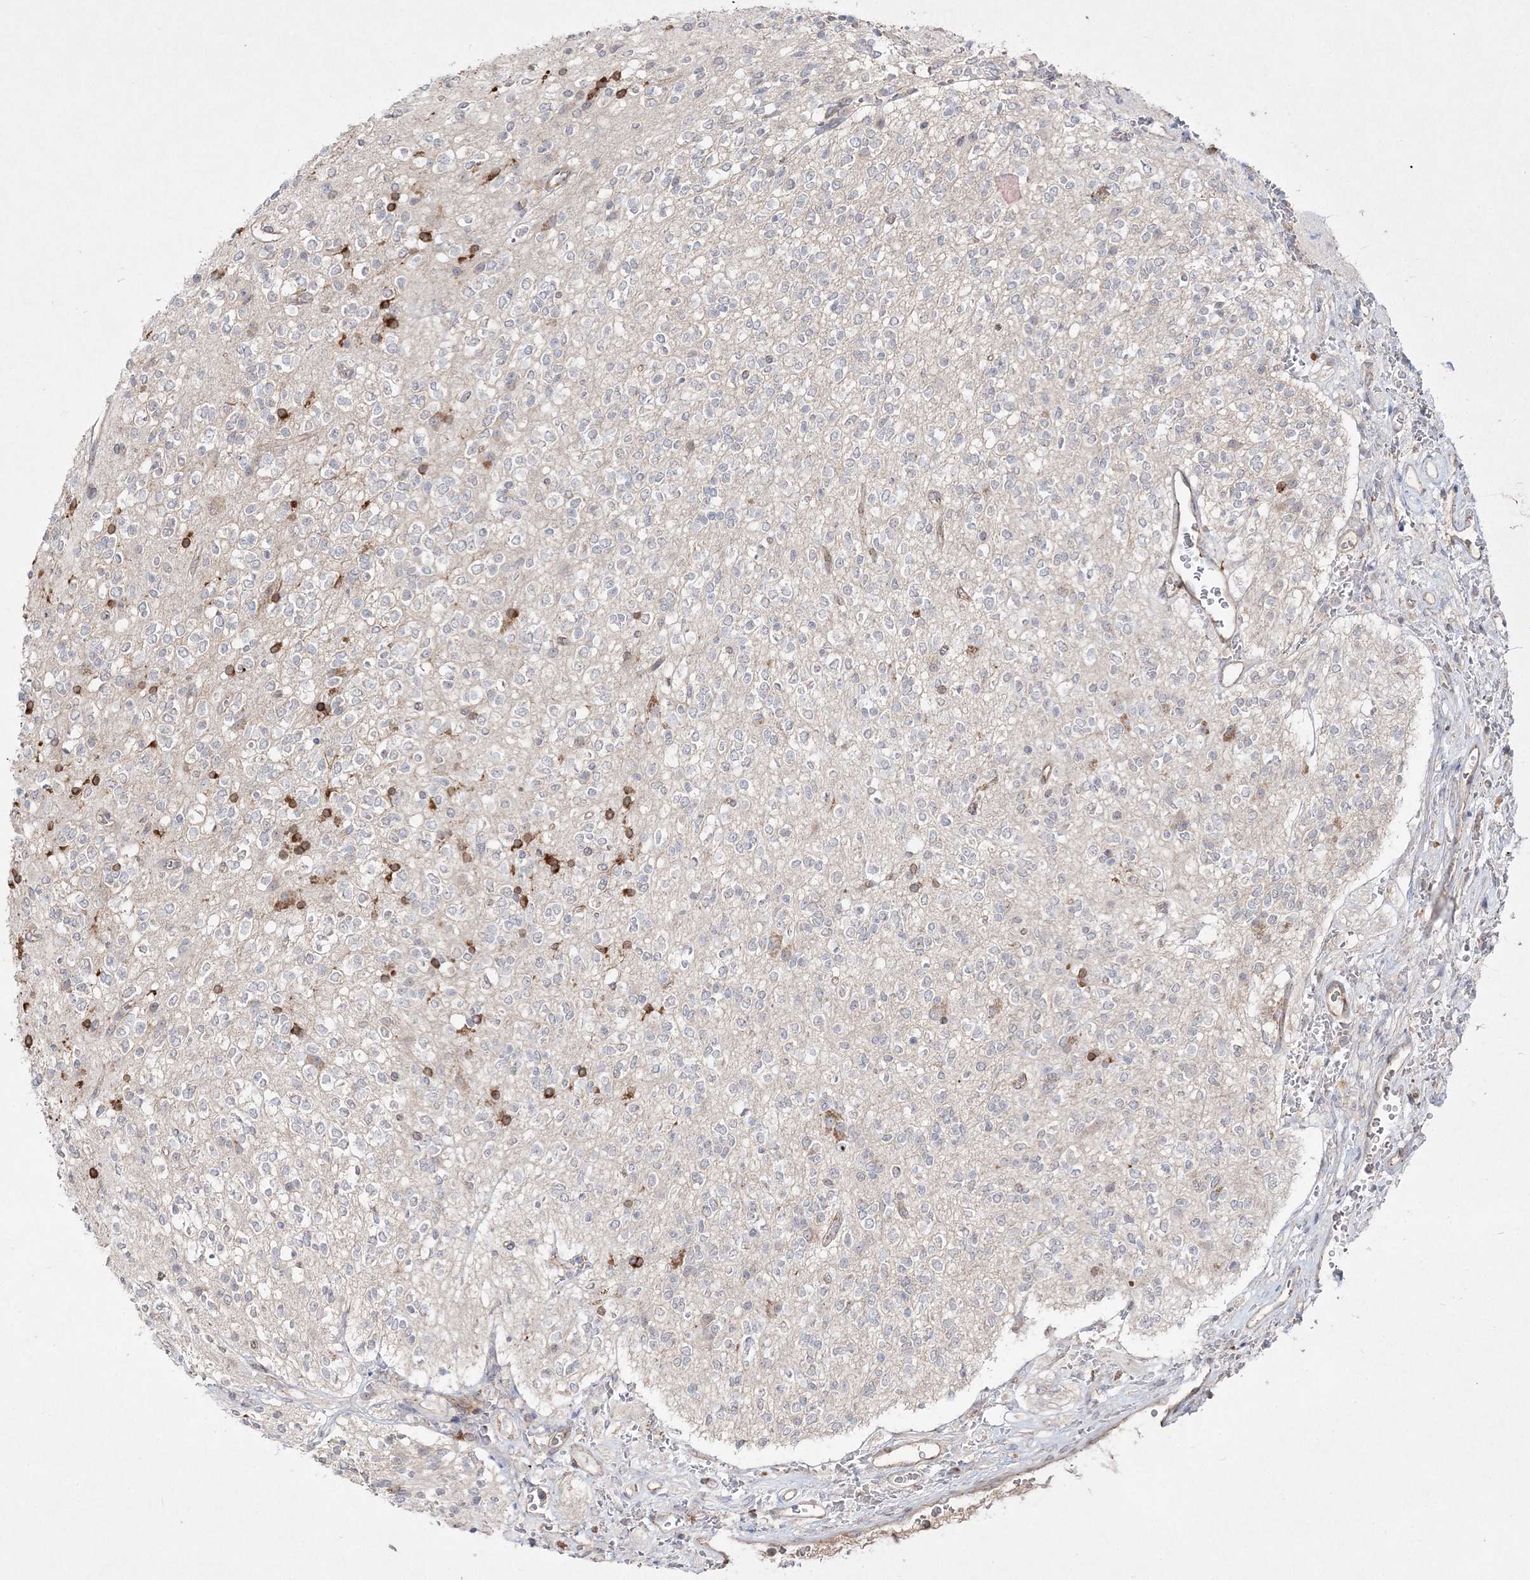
{"staining": {"intensity": "negative", "quantity": "none", "location": "none"}, "tissue": "glioma", "cell_type": "Tumor cells", "image_type": "cancer", "snomed": [{"axis": "morphology", "description": "Glioma, malignant, High grade"}, {"axis": "topography", "description": "Brain"}], "caption": "High power microscopy micrograph of an immunohistochemistry histopathology image of glioma, revealing no significant expression in tumor cells.", "gene": "CLNK", "patient": {"sex": "male", "age": 34}}